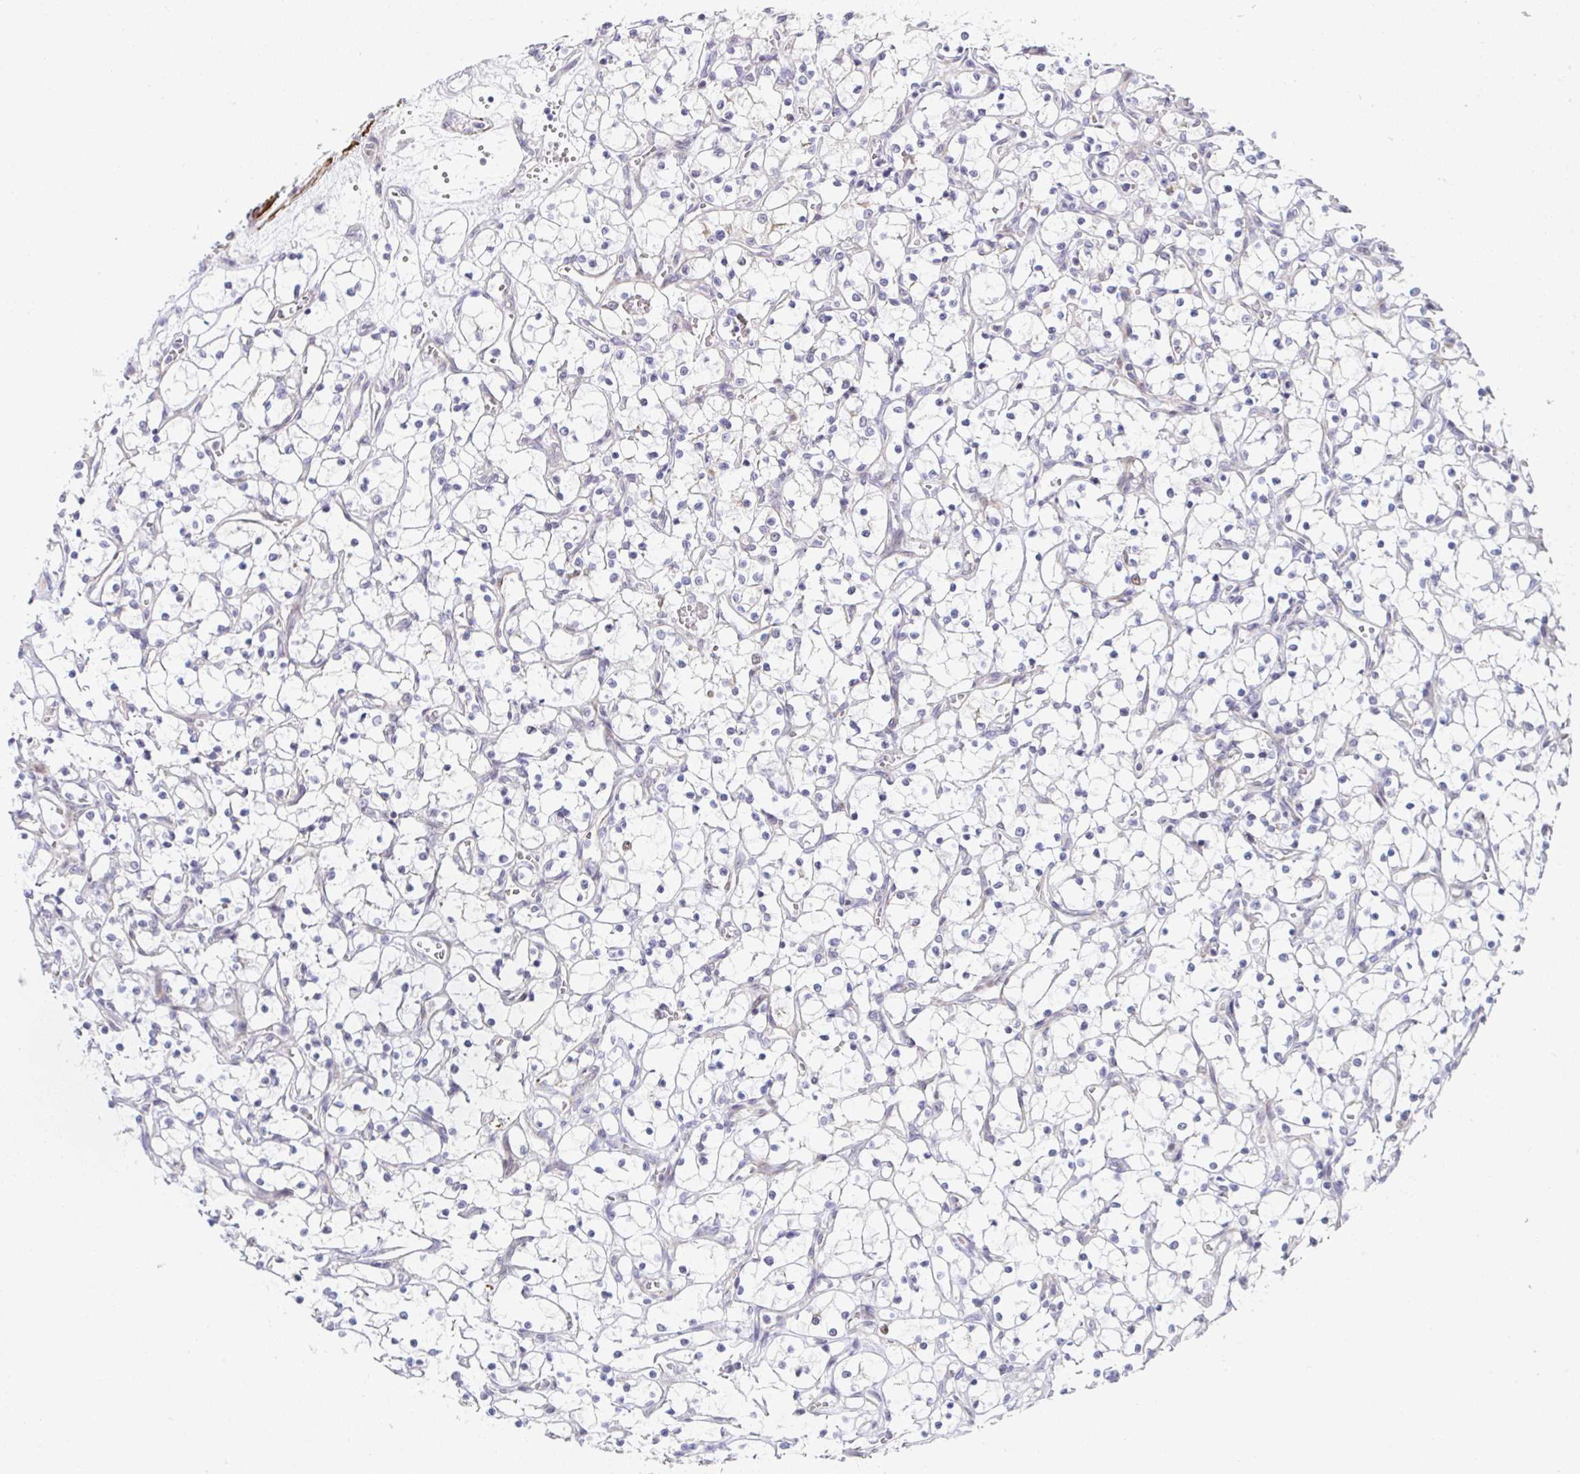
{"staining": {"intensity": "negative", "quantity": "none", "location": "none"}, "tissue": "renal cancer", "cell_type": "Tumor cells", "image_type": "cancer", "snomed": [{"axis": "morphology", "description": "Adenocarcinoma, NOS"}, {"axis": "topography", "description": "Kidney"}], "caption": "DAB immunohistochemical staining of adenocarcinoma (renal) shows no significant expression in tumor cells.", "gene": "GINS2", "patient": {"sex": "female", "age": 69}}